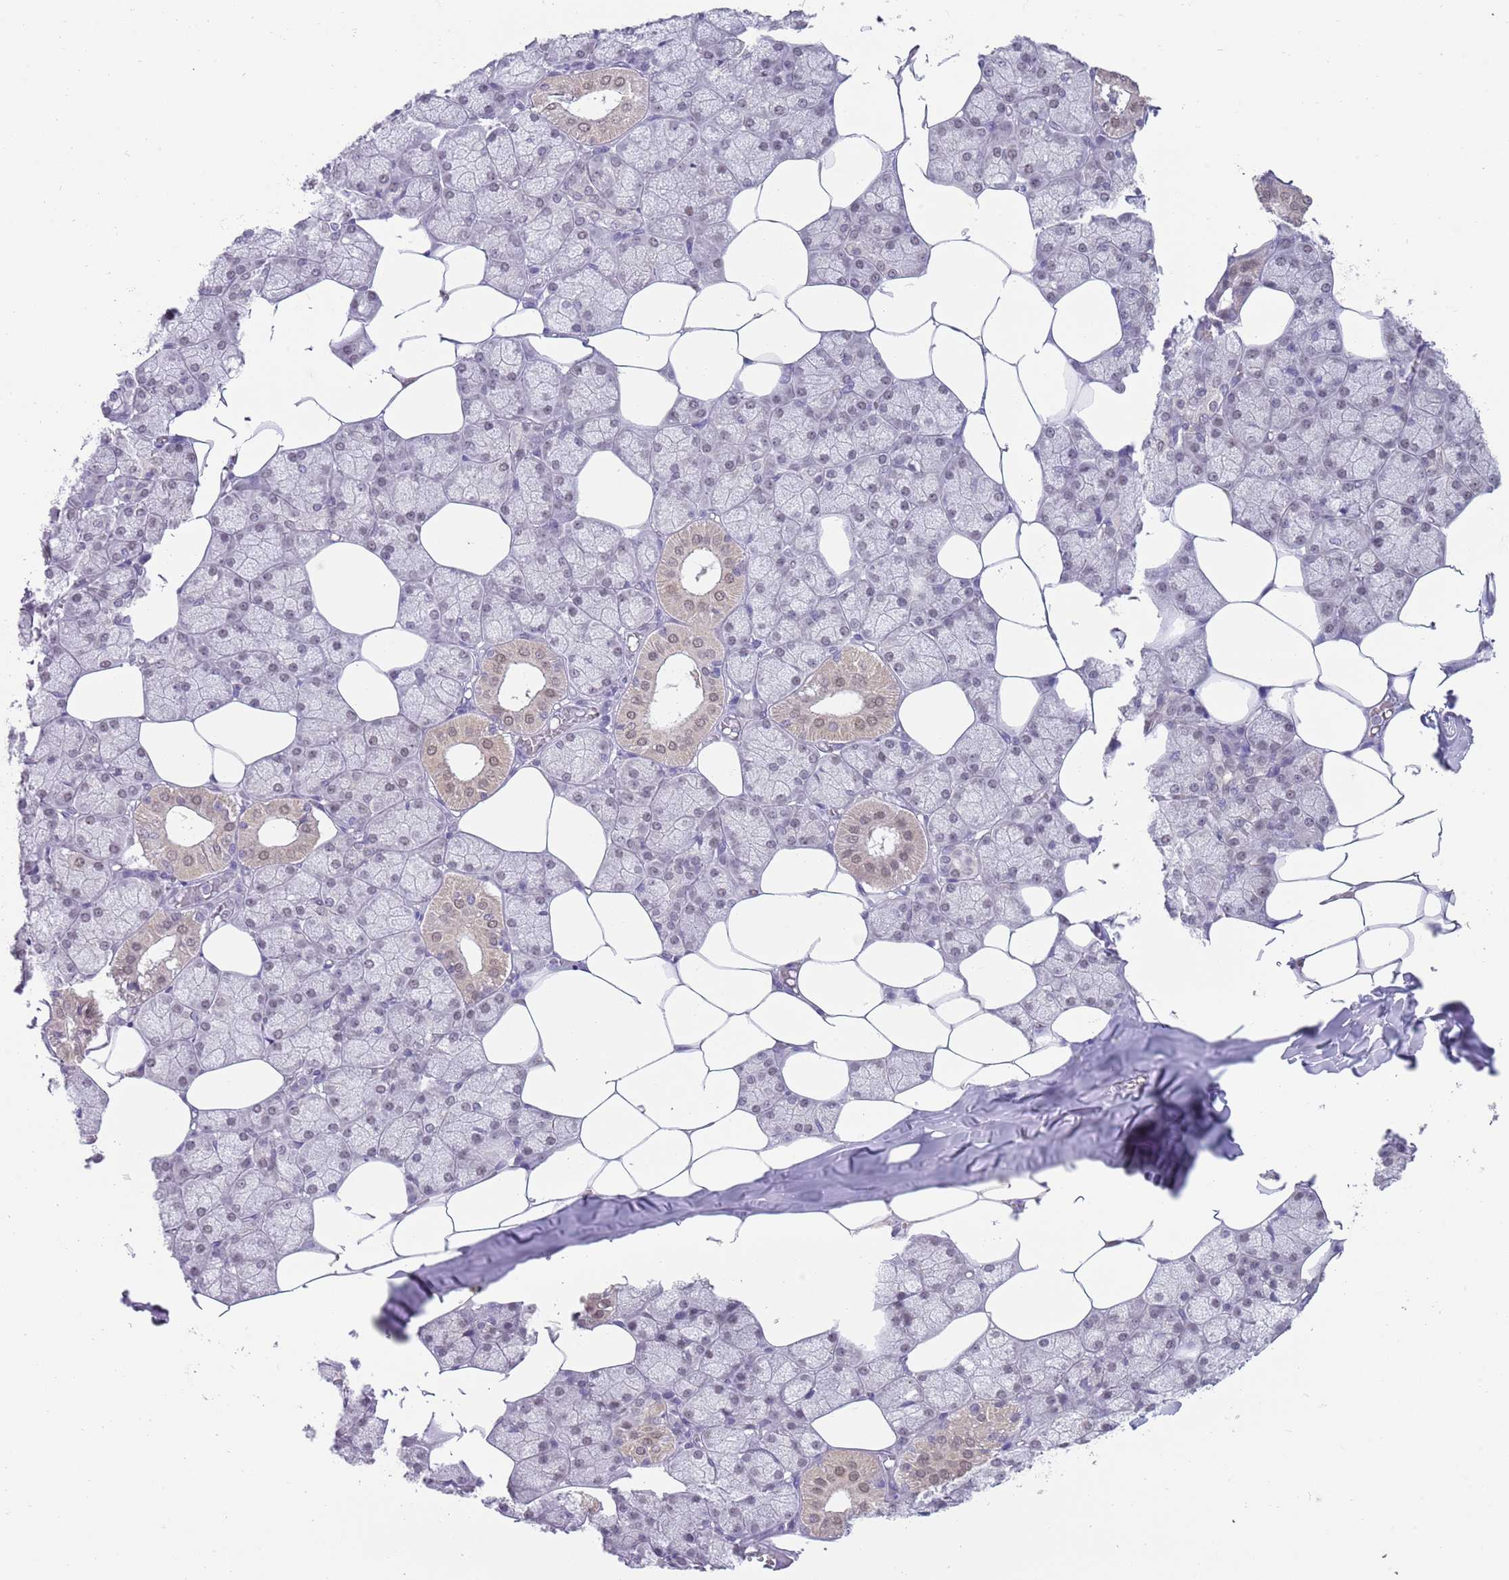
{"staining": {"intensity": "weak", "quantity": "25%-75%", "location": "nuclear"}, "tissue": "salivary gland", "cell_type": "Glandular cells", "image_type": "normal", "snomed": [{"axis": "morphology", "description": "Normal tissue, NOS"}, {"axis": "topography", "description": "Salivary gland"}], "caption": "Brown immunohistochemical staining in benign human salivary gland demonstrates weak nuclear expression in about 25%-75% of glandular cells.", "gene": "SEPHS2", "patient": {"sex": "male", "age": 62}}